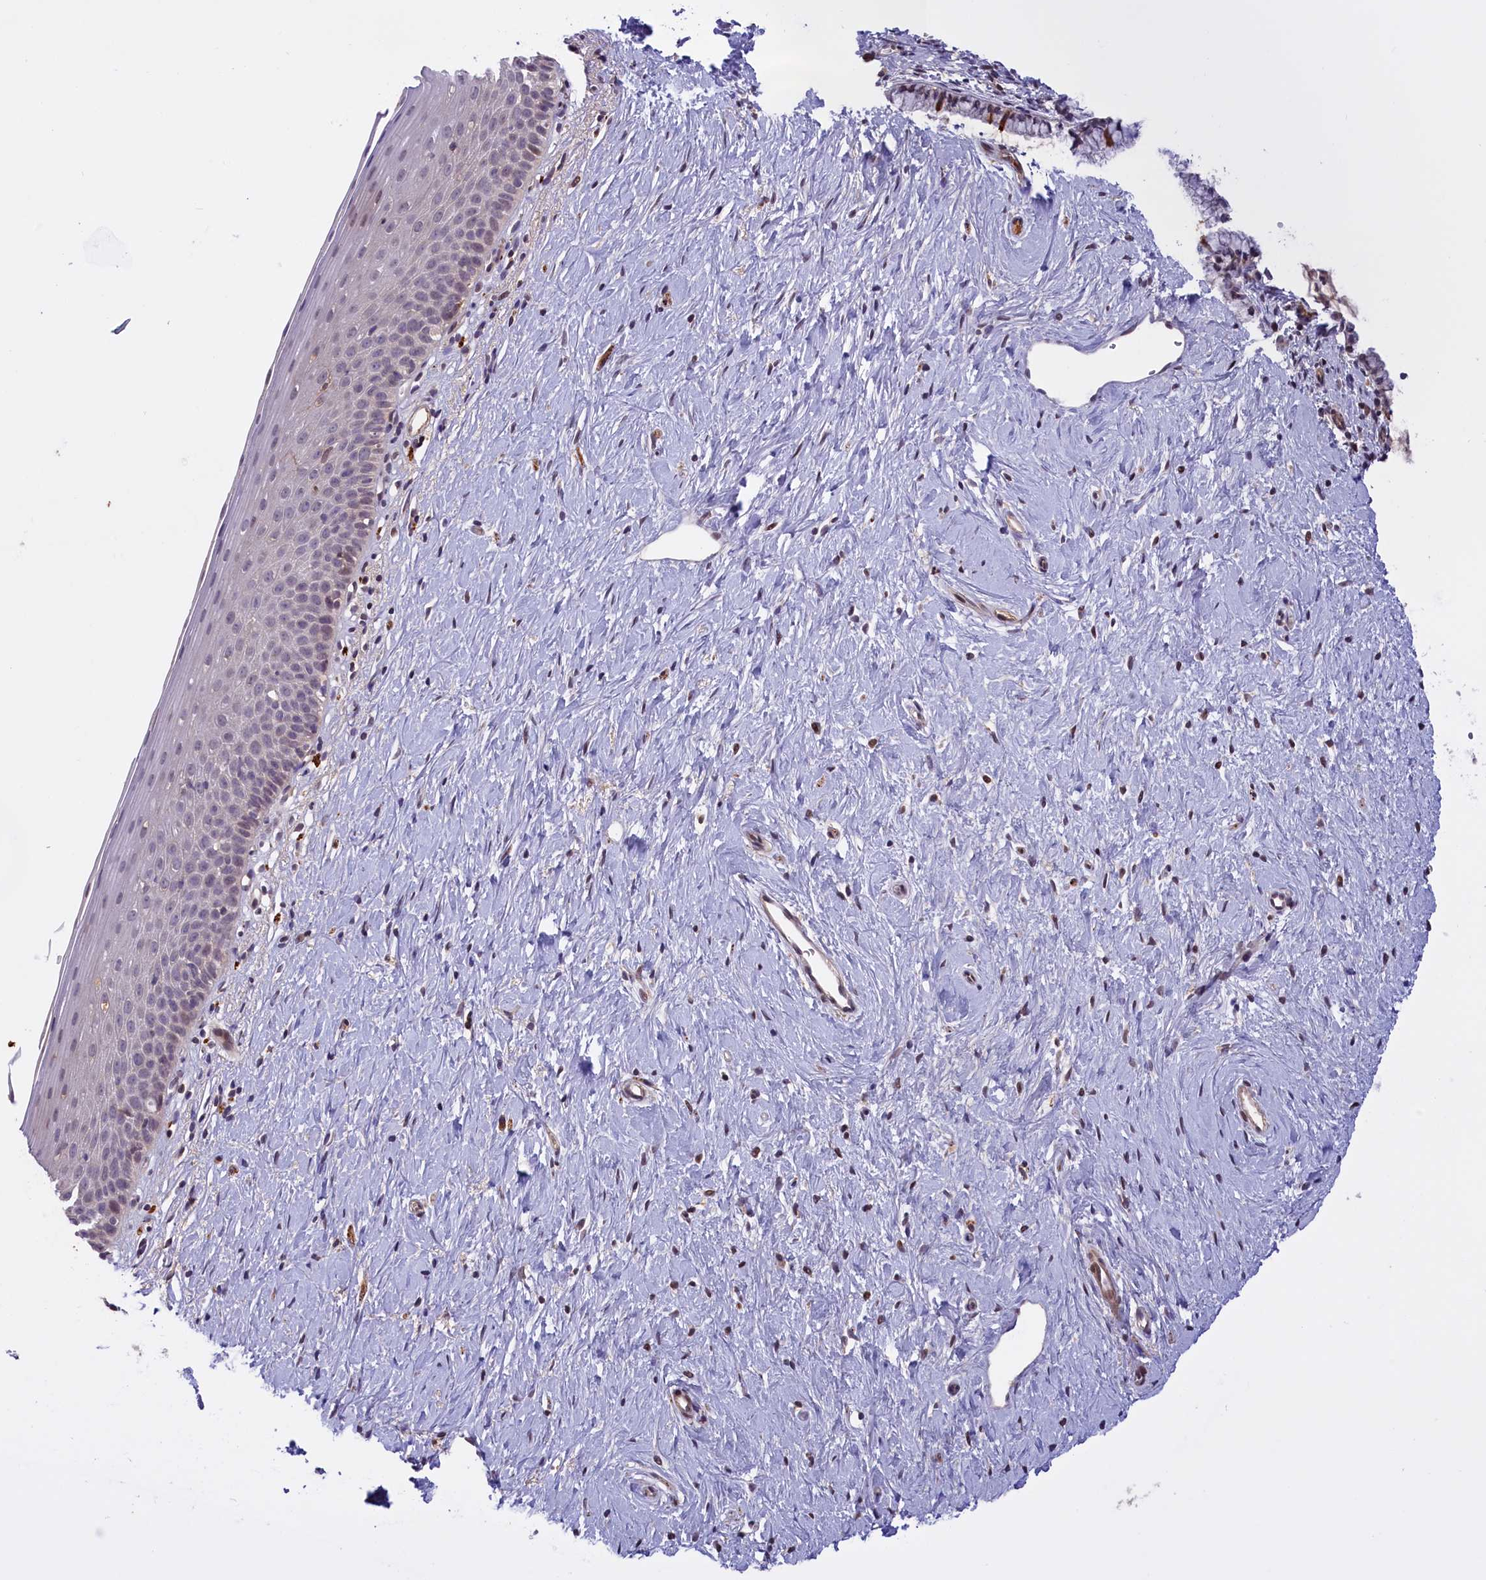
{"staining": {"intensity": "moderate", "quantity": "<25%", "location": "cytoplasmic/membranous"}, "tissue": "cervix", "cell_type": "Glandular cells", "image_type": "normal", "snomed": [{"axis": "morphology", "description": "Normal tissue, NOS"}, {"axis": "topography", "description": "Cervix"}], "caption": "Immunohistochemical staining of normal human cervix reveals low levels of moderate cytoplasmic/membranous staining in about <25% of glandular cells. (brown staining indicates protein expression, while blue staining denotes nuclei).", "gene": "RRAD", "patient": {"sex": "female", "age": 57}}